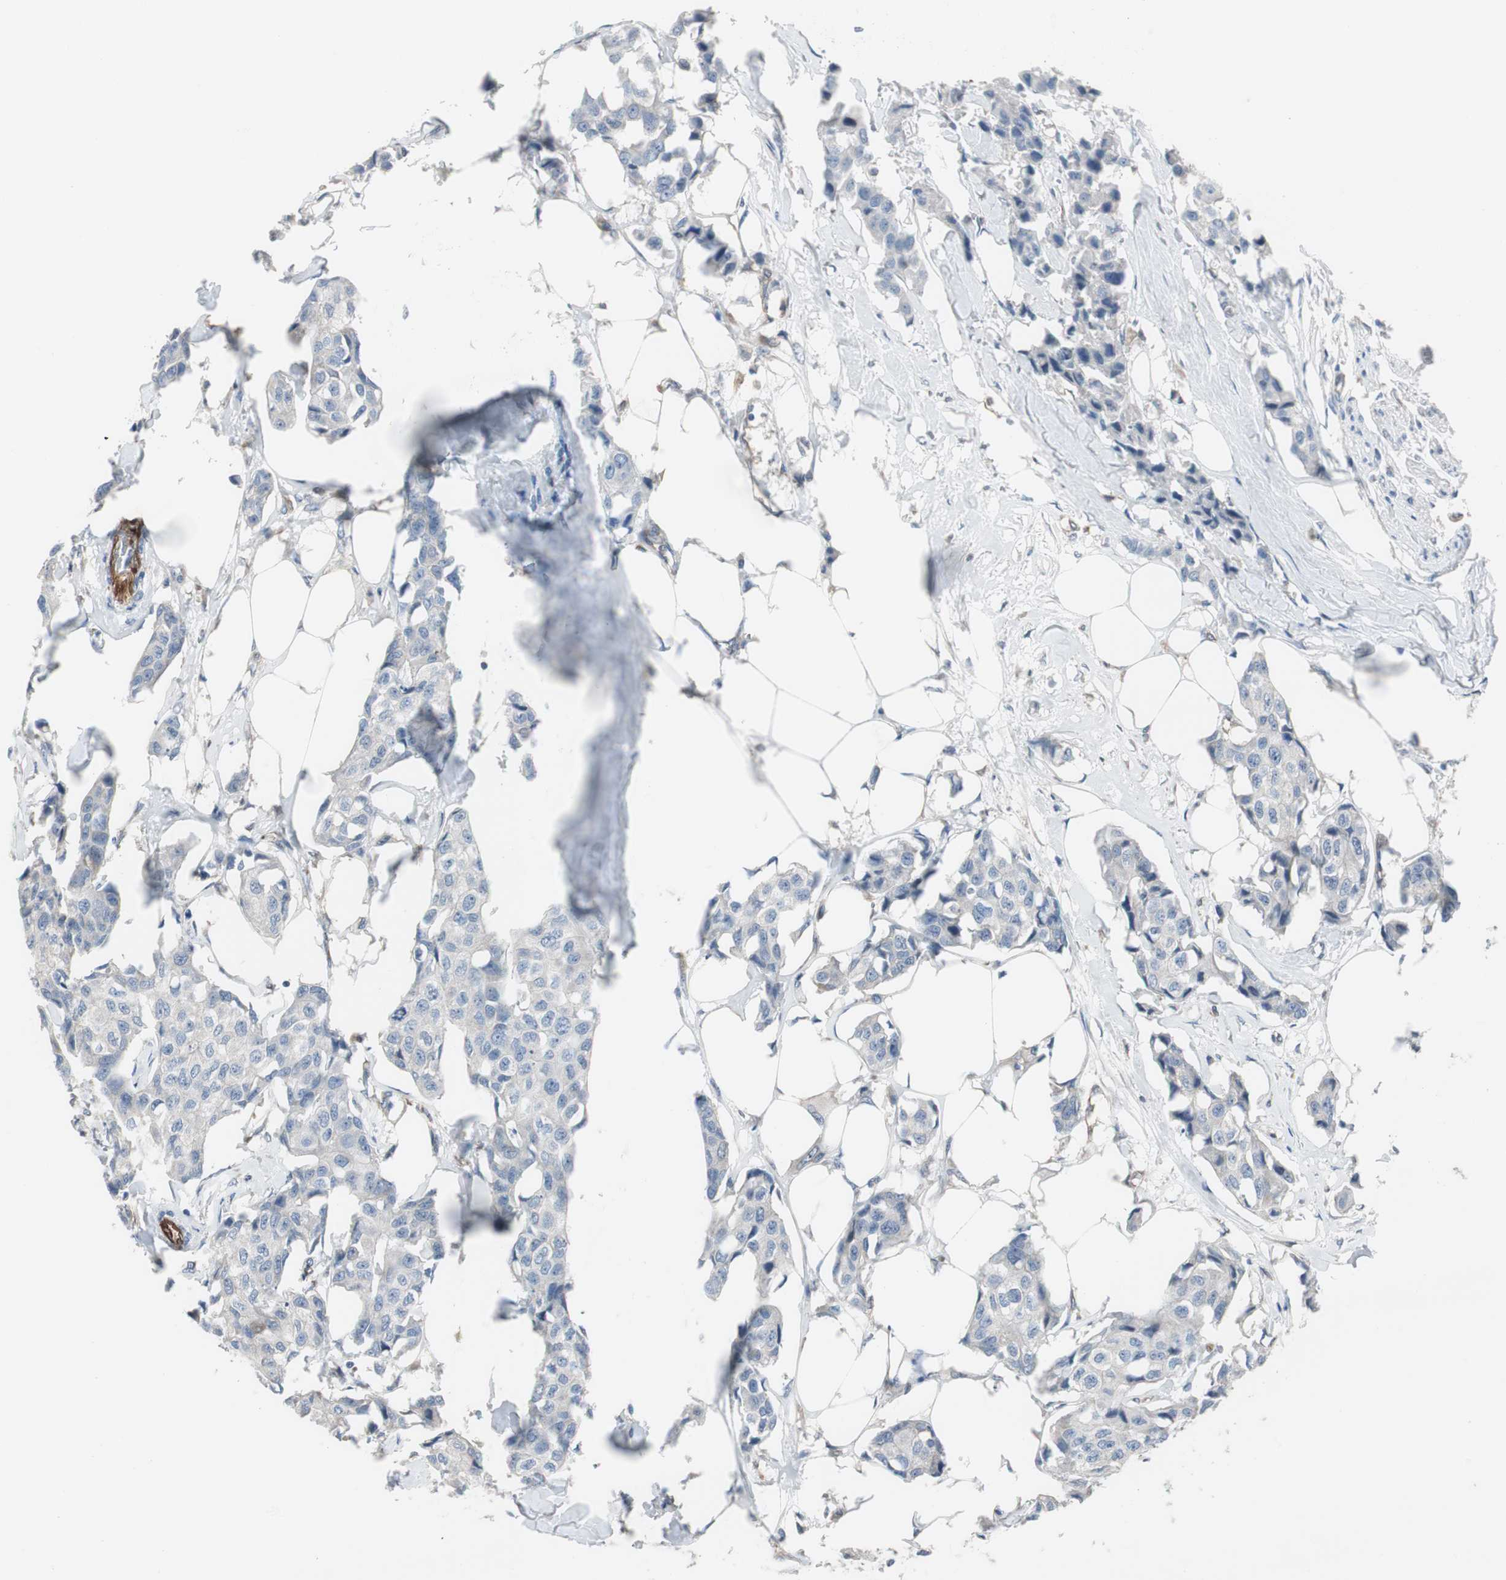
{"staining": {"intensity": "negative", "quantity": "none", "location": "none"}, "tissue": "breast cancer", "cell_type": "Tumor cells", "image_type": "cancer", "snomed": [{"axis": "morphology", "description": "Duct carcinoma"}, {"axis": "topography", "description": "Breast"}], "caption": "IHC of human breast cancer exhibits no positivity in tumor cells.", "gene": "SWAP70", "patient": {"sex": "female", "age": 80}}